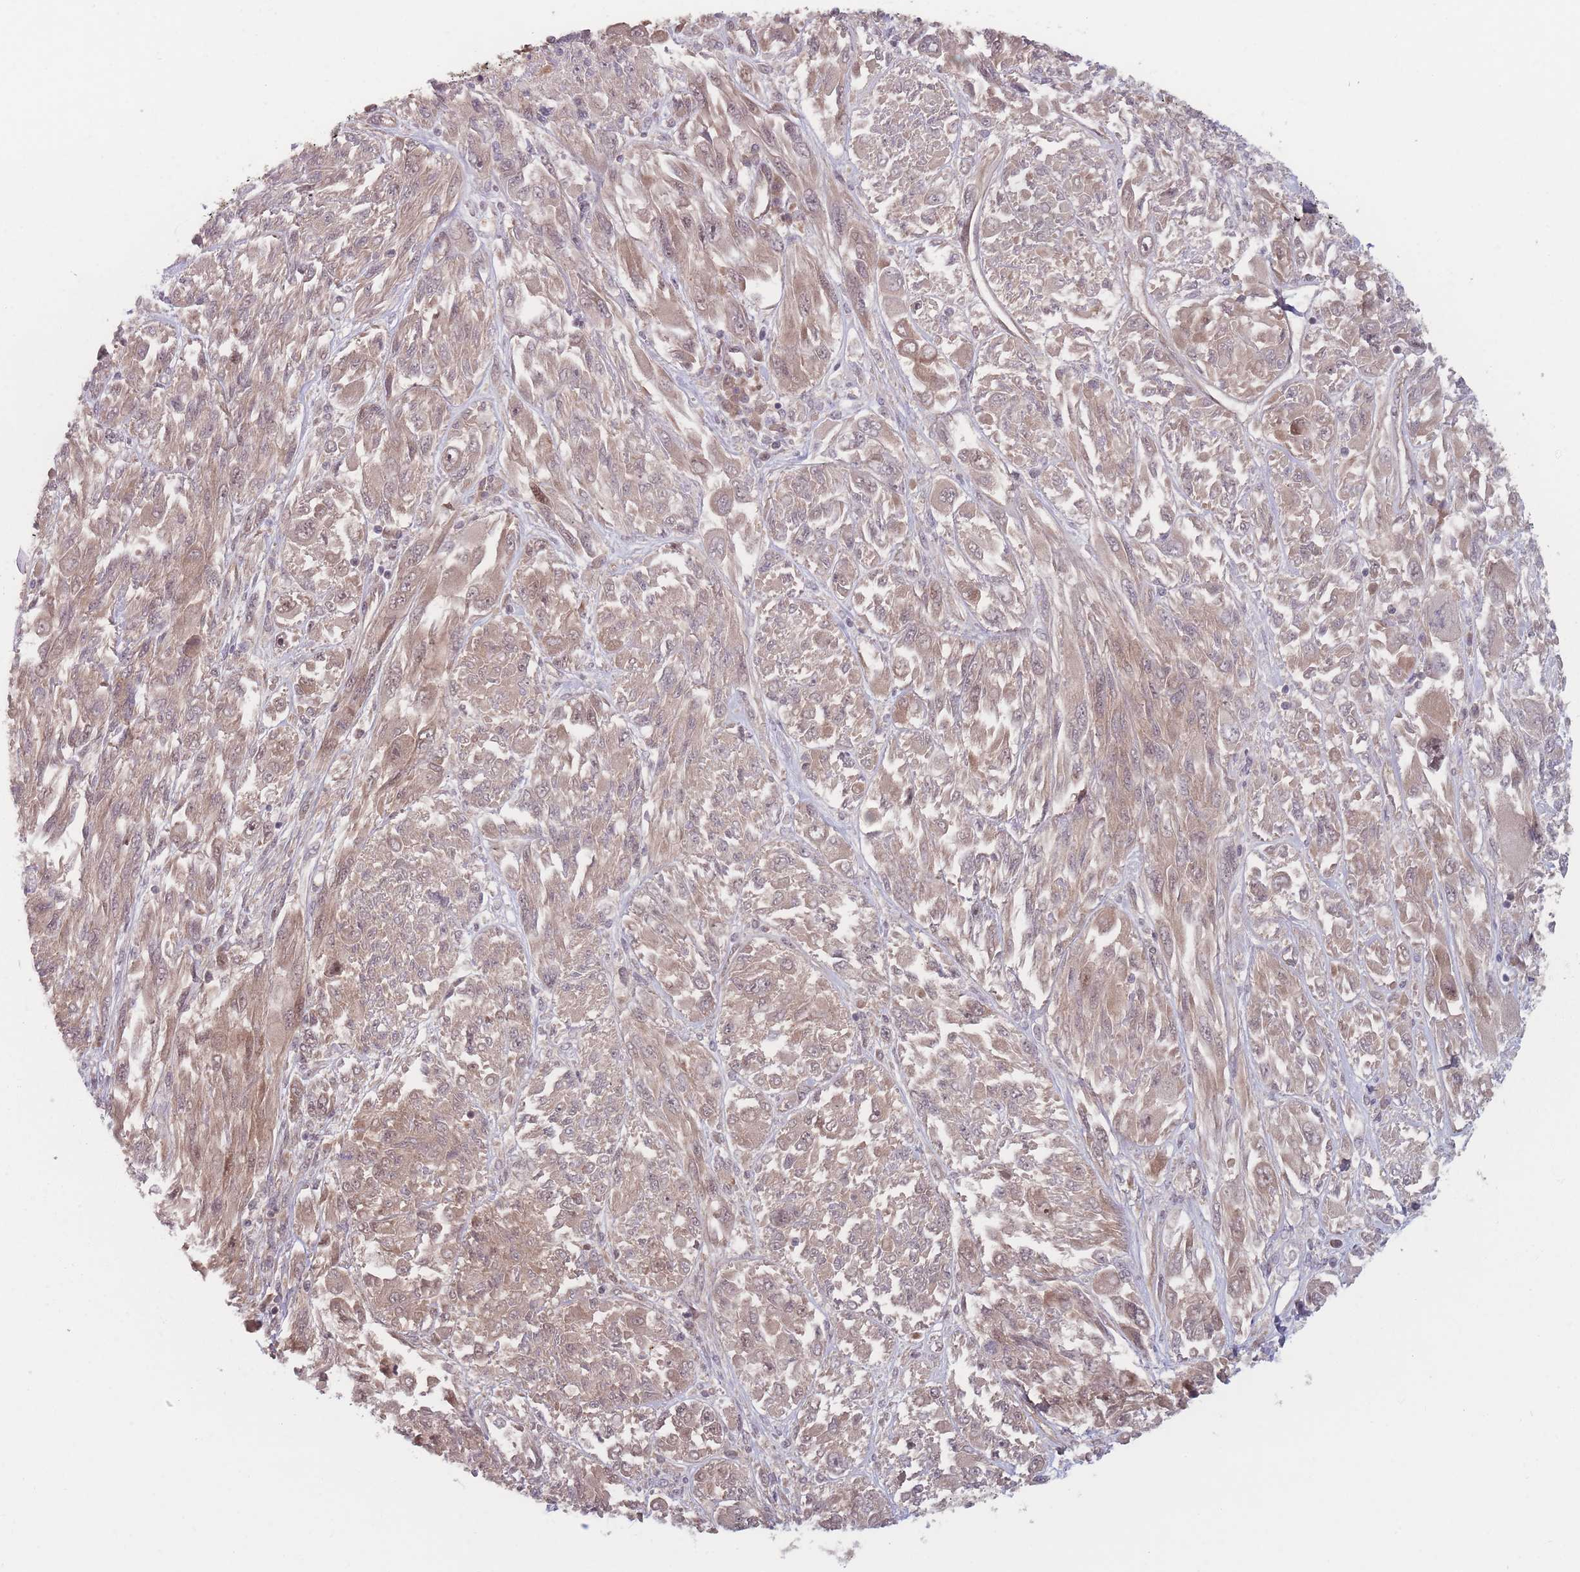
{"staining": {"intensity": "weak", "quantity": ">75%", "location": "cytoplasmic/membranous,nuclear"}, "tissue": "melanoma", "cell_type": "Tumor cells", "image_type": "cancer", "snomed": [{"axis": "morphology", "description": "Malignant melanoma, NOS"}, {"axis": "topography", "description": "Skin"}], "caption": "Human melanoma stained with a brown dye shows weak cytoplasmic/membranous and nuclear positive staining in approximately >75% of tumor cells.", "gene": "RPS18", "patient": {"sex": "female", "age": 91}}